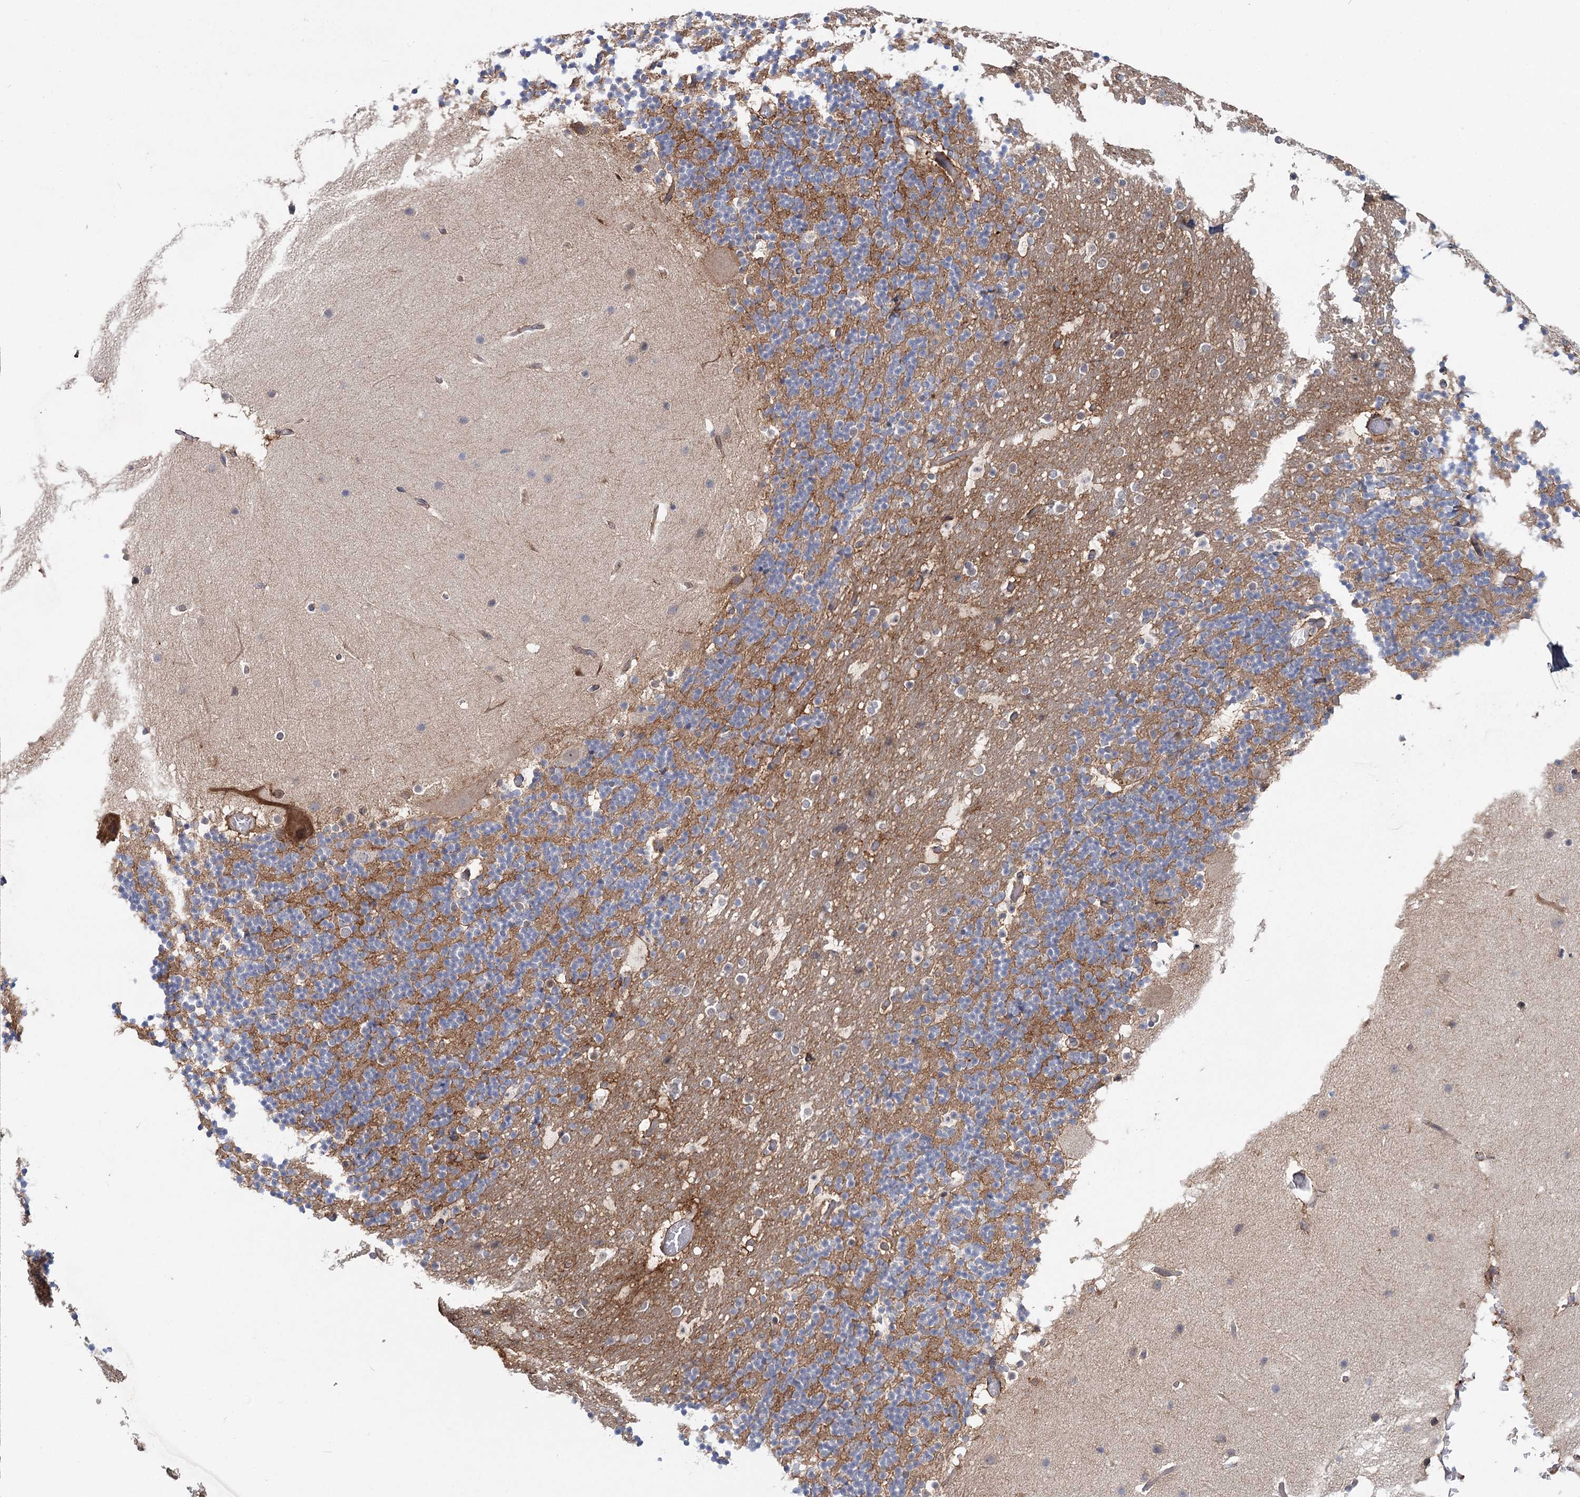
{"staining": {"intensity": "moderate", "quantity": "<25%", "location": "cytoplasmic/membranous"}, "tissue": "cerebellum", "cell_type": "Cells in granular layer", "image_type": "normal", "snomed": [{"axis": "morphology", "description": "Normal tissue, NOS"}, {"axis": "topography", "description": "Cerebellum"}], "caption": "The micrograph displays a brown stain indicating the presence of a protein in the cytoplasmic/membranous of cells in granular layer in cerebellum.", "gene": "MAP3K13", "patient": {"sex": "male", "age": 57}}